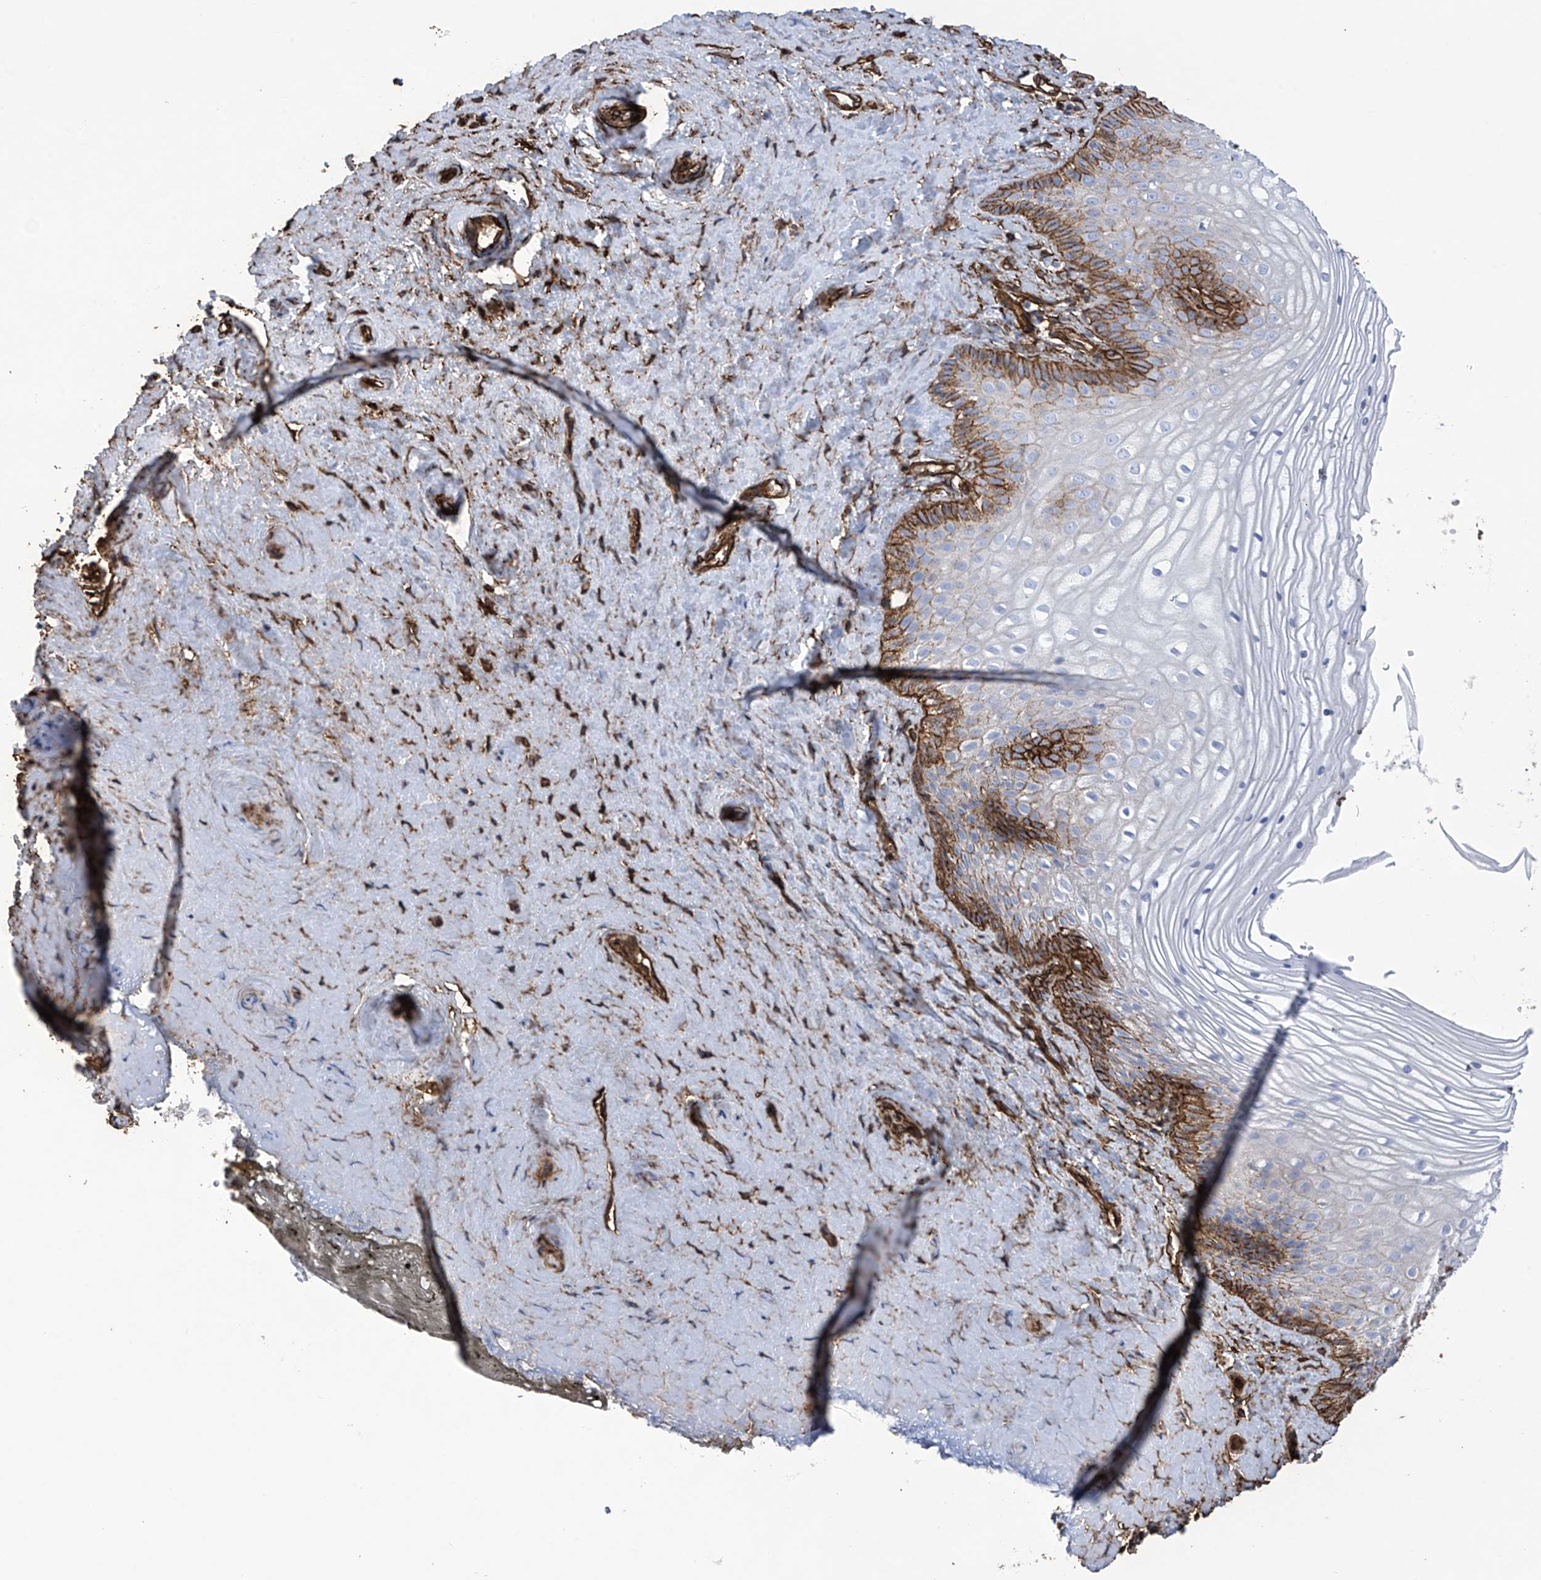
{"staining": {"intensity": "strong", "quantity": "25%-75%", "location": "cytoplasmic/membranous"}, "tissue": "vagina", "cell_type": "Squamous epithelial cells", "image_type": "normal", "snomed": [{"axis": "morphology", "description": "Normal tissue, NOS"}, {"axis": "topography", "description": "Vagina"}, {"axis": "topography", "description": "Cervix"}], "caption": "Immunohistochemical staining of unremarkable human vagina demonstrates strong cytoplasmic/membranous protein expression in about 25%-75% of squamous epithelial cells. The protein of interest is stained brown, and the nuclei are stained in blue (DAB IHC with brightfield microscopy, high magnification).", "gene": "UBTD1", "patient": {"sex": "female", "age": 40}}